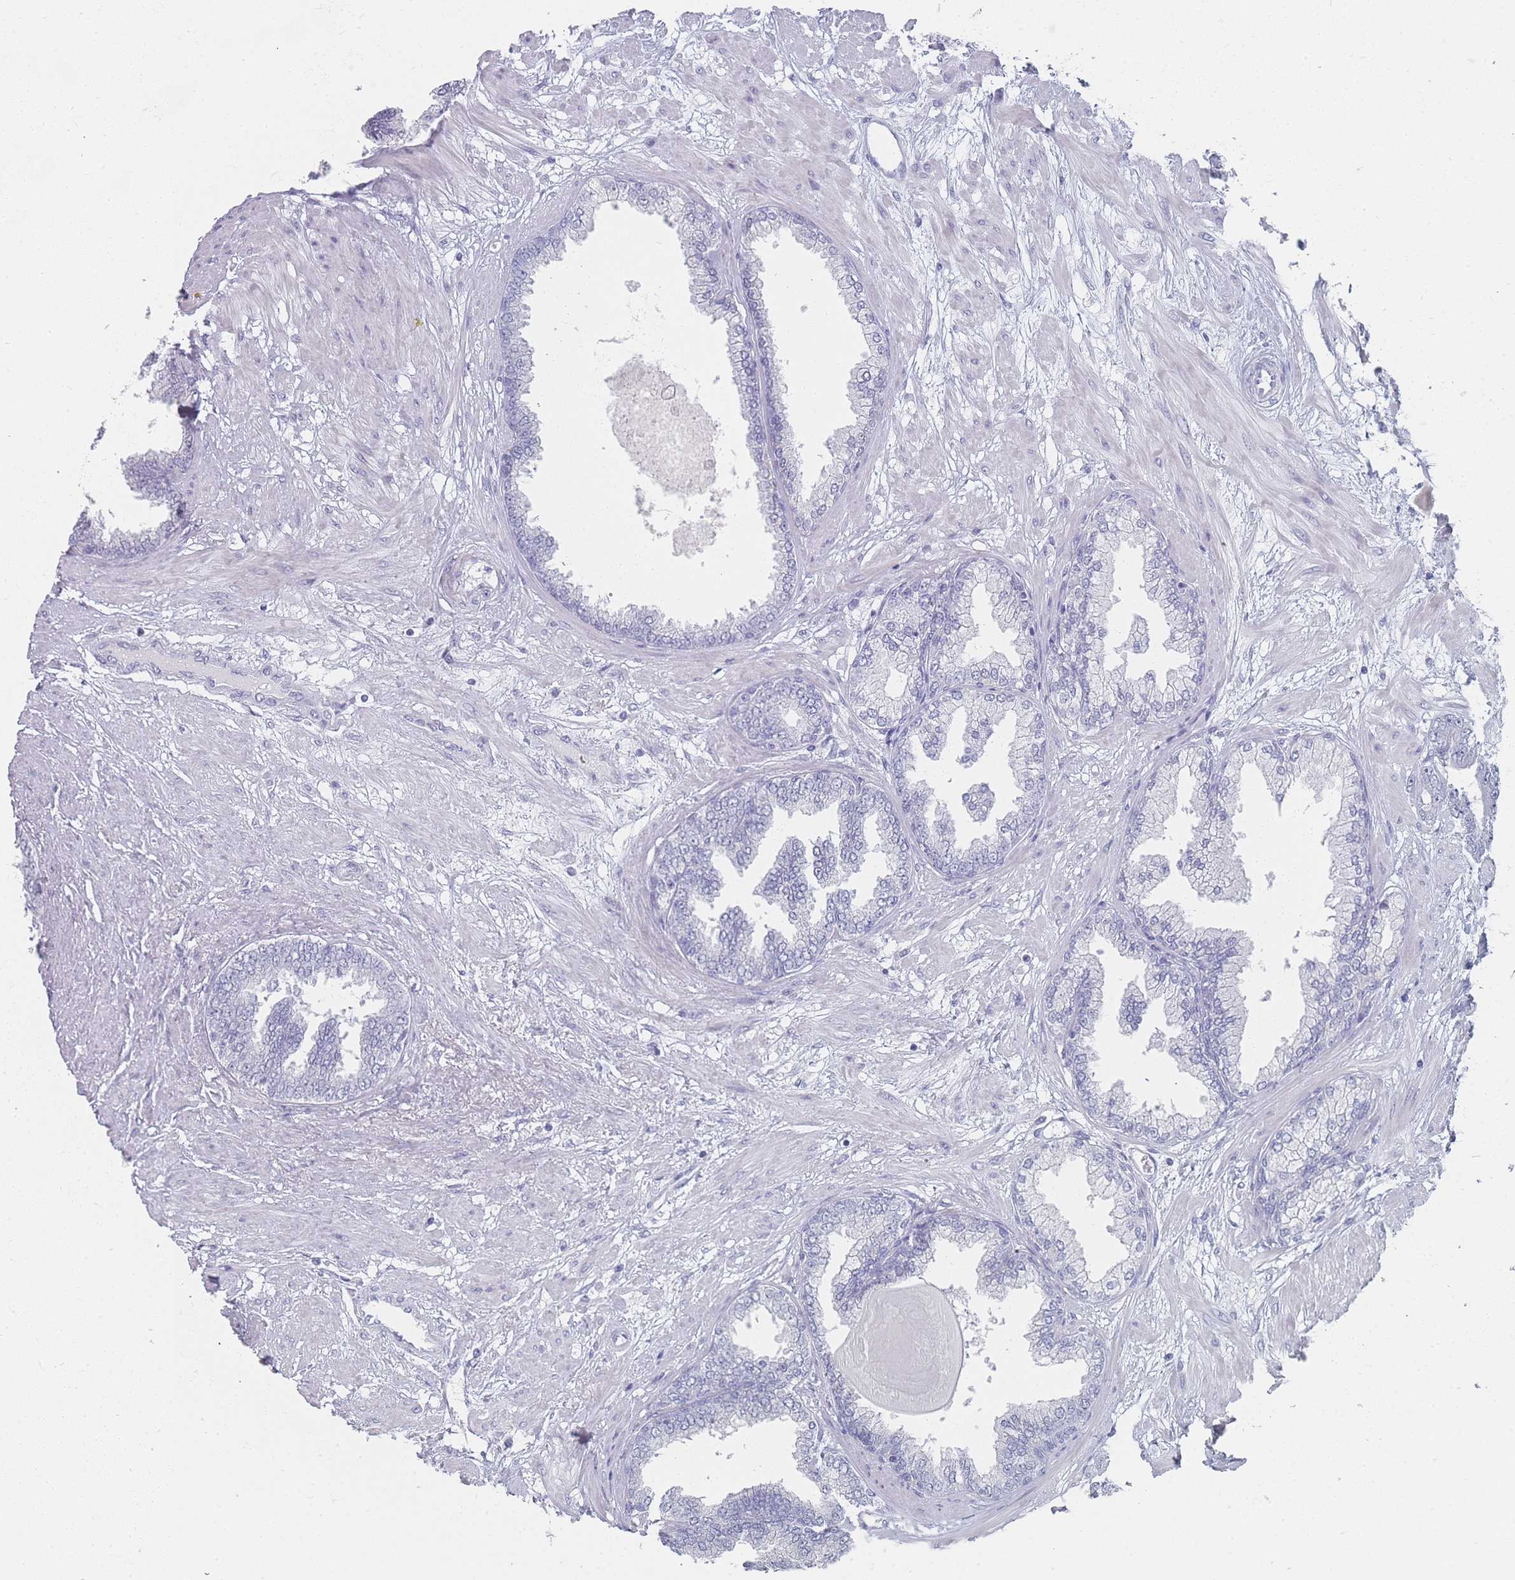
{"staining": {"intensity": "negative", "quantity": "none", "location": "none"}, "tissue": "prostate cancer", "cell_type": "Tumor cells", "image_type": "cancer", "snomed": [{"axis": "morphology", "description": "Adenocarcinoma, Low grade"}, {"axis": "topography", "description": "Prostate"}], "caption": "Tumor cells are negative for protein expression in human prostate cancer.", "gene": "IMPG1", "patient": {"sex": "male", "age": 64}}